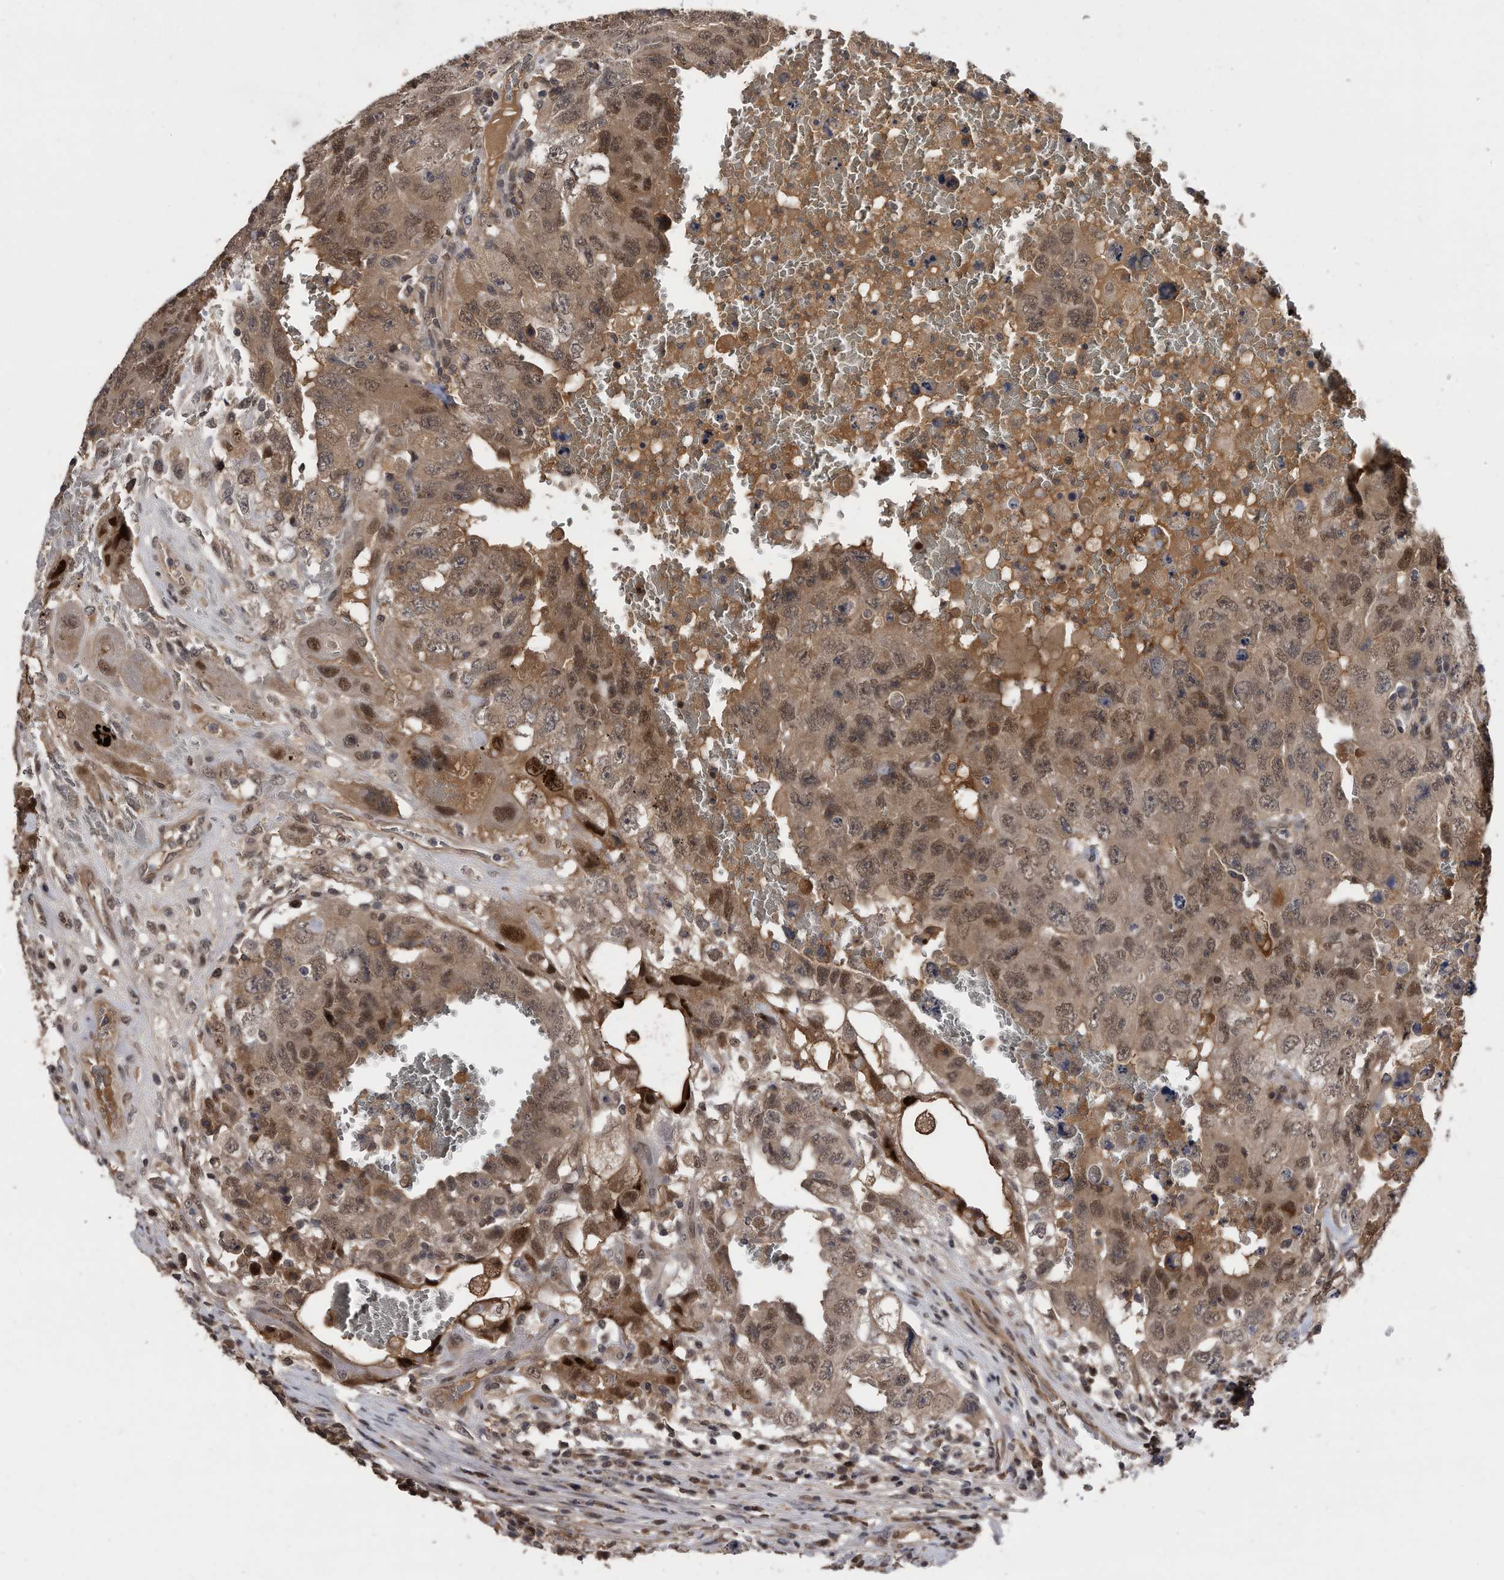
{"staining": {"intensity": "moderate", "quantity": ">75%", "location": "cytoplasmic/membranous,nuclear"}, "tissue": "testis cancer", "cell_type": "Tumor cells", "image_type": "cancer", "snomed": [{"axis": "morphology", "description": "Carcinoma, Embryonal, NOS"}, {"axis": "topography", "description": "Testis"}], "caption": "DAB (3,3'-diaminobenzidine) immunohistochemical staining of human embryonal carcinoma (testis) reveals moderate cytoplasmic/membranous and nuclear protein expression in about >75% of tumor cells. Nuclei are stained in blue.", "gene": "RAD23B", "patient": {"sex": "male", "age": 26}}